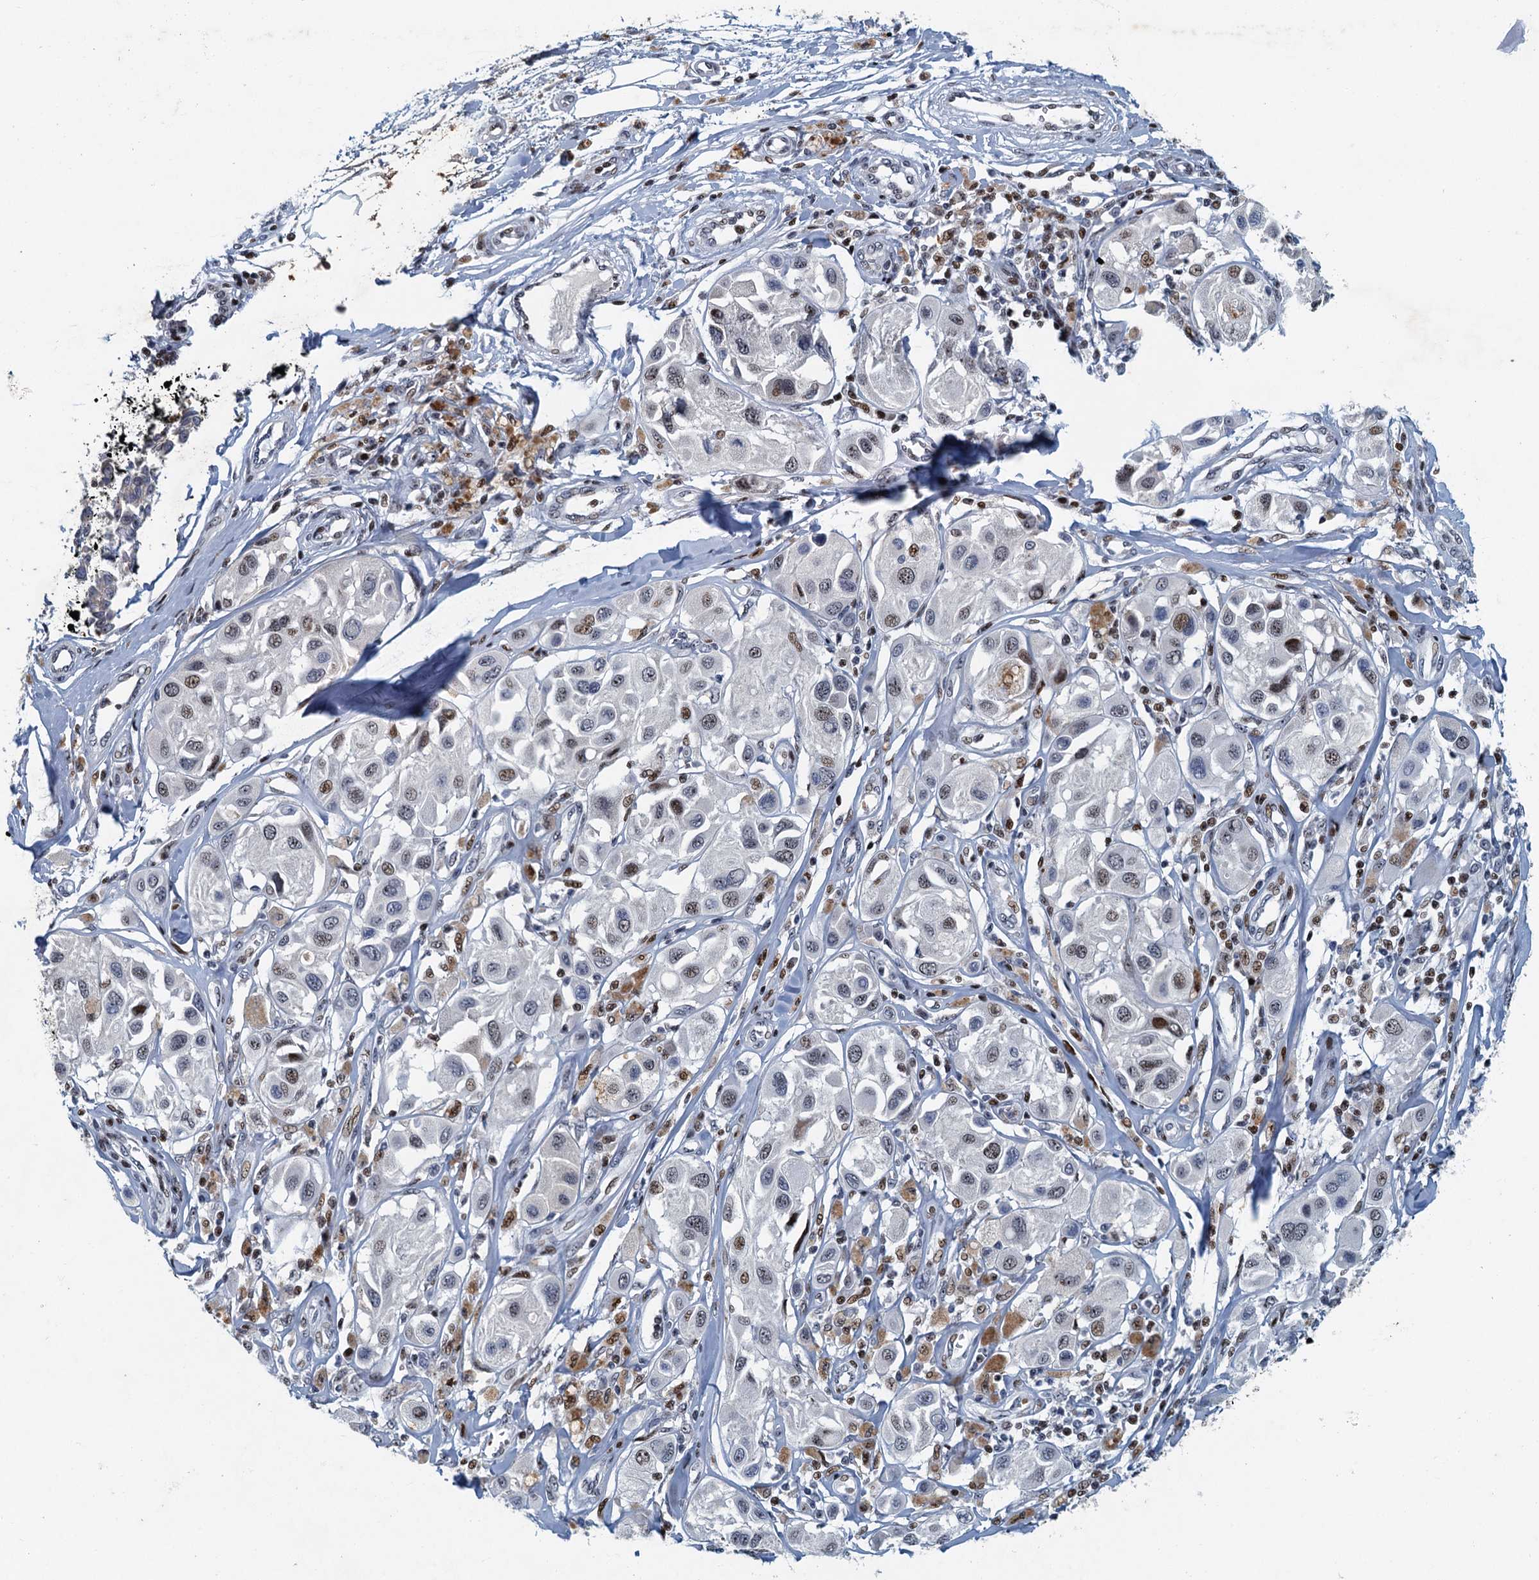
{"staining": {"intensity": "moderate", "quantity": "<25%", "location": "nuclear"}, "tissue": "melanoma", "cell_type": "Tumor cells", "image_type": "cancer", "snomed": [{"axis": "morphology", "description": "Malignant melanoma, Metastatic site"}, {"axis": "topography", "description": "Skin"}], "caption": "IHC photomicrograph of melanoma stained for a protein (brown), which displays low levels of moderate nuclear staining in approximately <25% of tumor cells.", "gene": "ANKRD13D", "patient": {"sex": "male", "age": 41}}